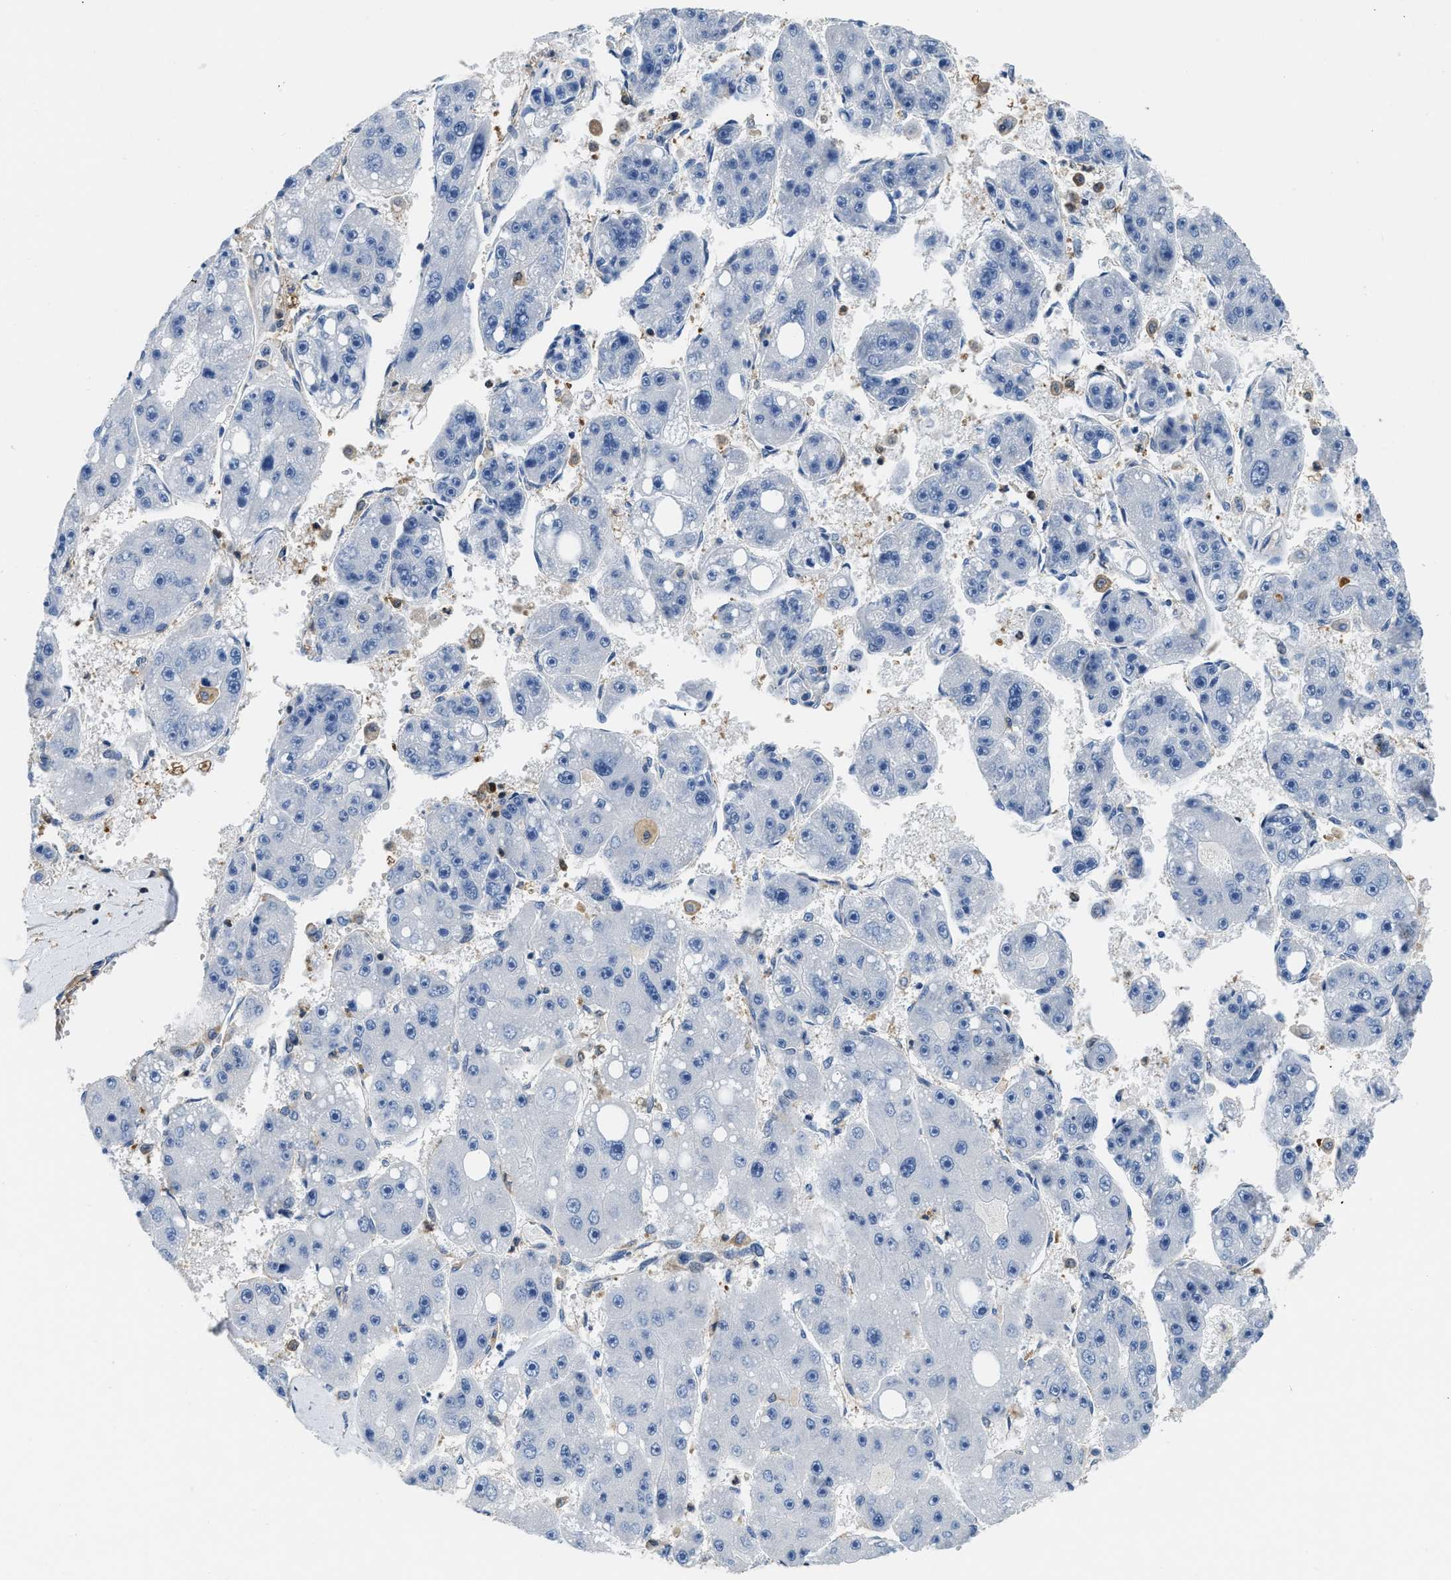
{"staining": {"intensity": "negative", "quantity": "none", "location": "none"}, "tissue": "liver cancer", "cell_type": "Tumor cells", "image_type": "cancer", "snomed": [{"axis": "morphology", "description": "Carcinoma, Hepatocellular, NOS"}, {"axis": "topography", "description": "Liver"}], "caption": "IHC histopathology image of neoplastic tissue: liver hepatocellular carcinoma stained with DAB (3,3'-diaminobenzidine) displays no significant protein staining in tumor cells. The staining is performed using DAB (3,3'-diaminobenzidine) brown chromogen with nuclei counter-stained in using hematoxylin.", "gene": "PKM", "patient": {"sex": "female", "age": 61}}